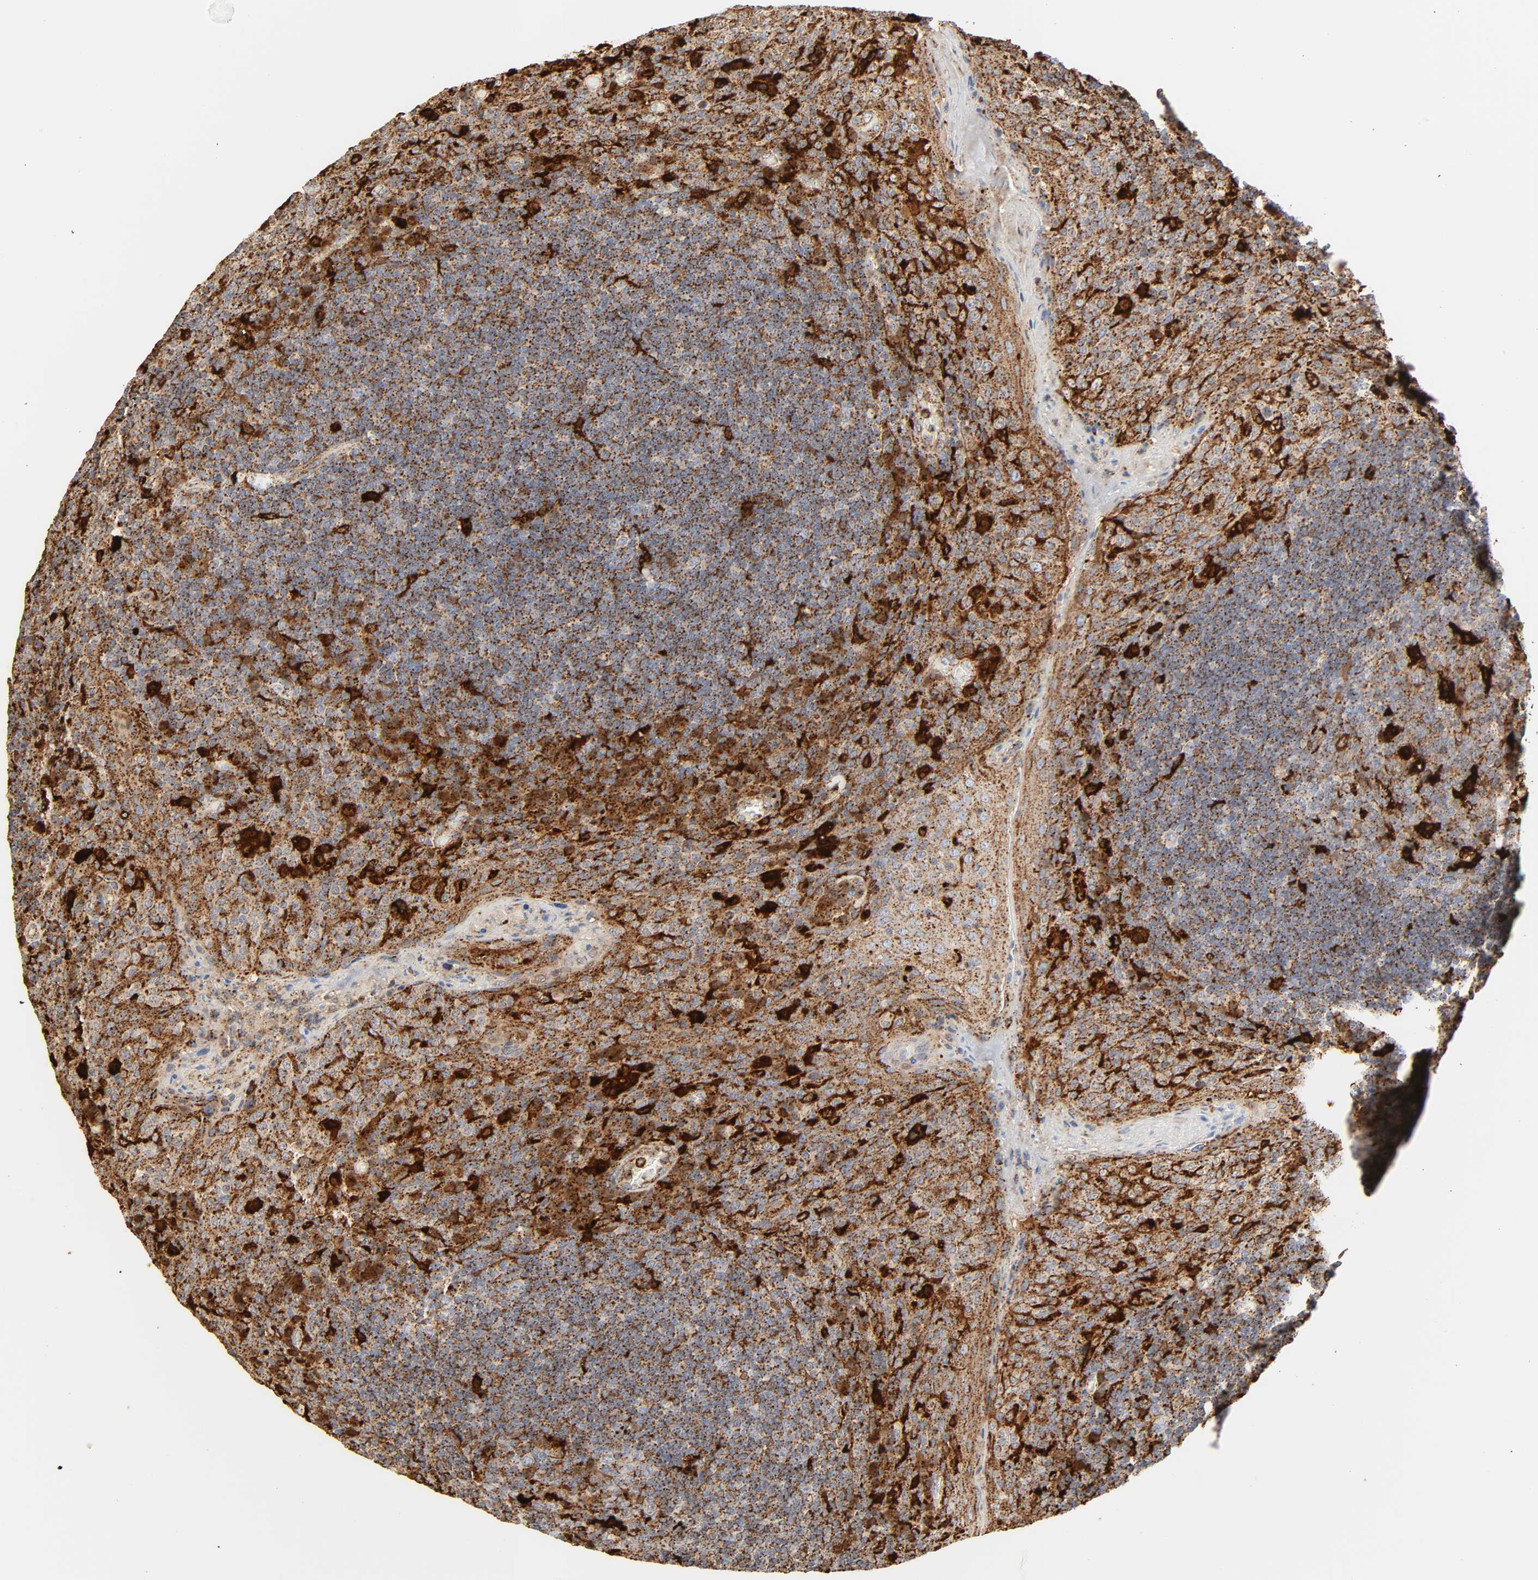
{"staining": {"intensity": "strong", "quantity": ">75%", "location": "cytoplasmic/membranous"}, "tissue": "tonsil", "cell_type": "Germinal center cells", "image_type": "normal", "snomed": [{"axis": "morphology", "description": "Normal tissue, NOS"}, {"axis": "topography", "description": "Tonsil"}], "caption": "Brown immunohistochemical staining in unremarkable tonsil shows strong cytoplasmic/membranous staining in about >75% of germinal center cells.", "gene": "PSAP", "patient": {"sex": "male", "age": 17}}